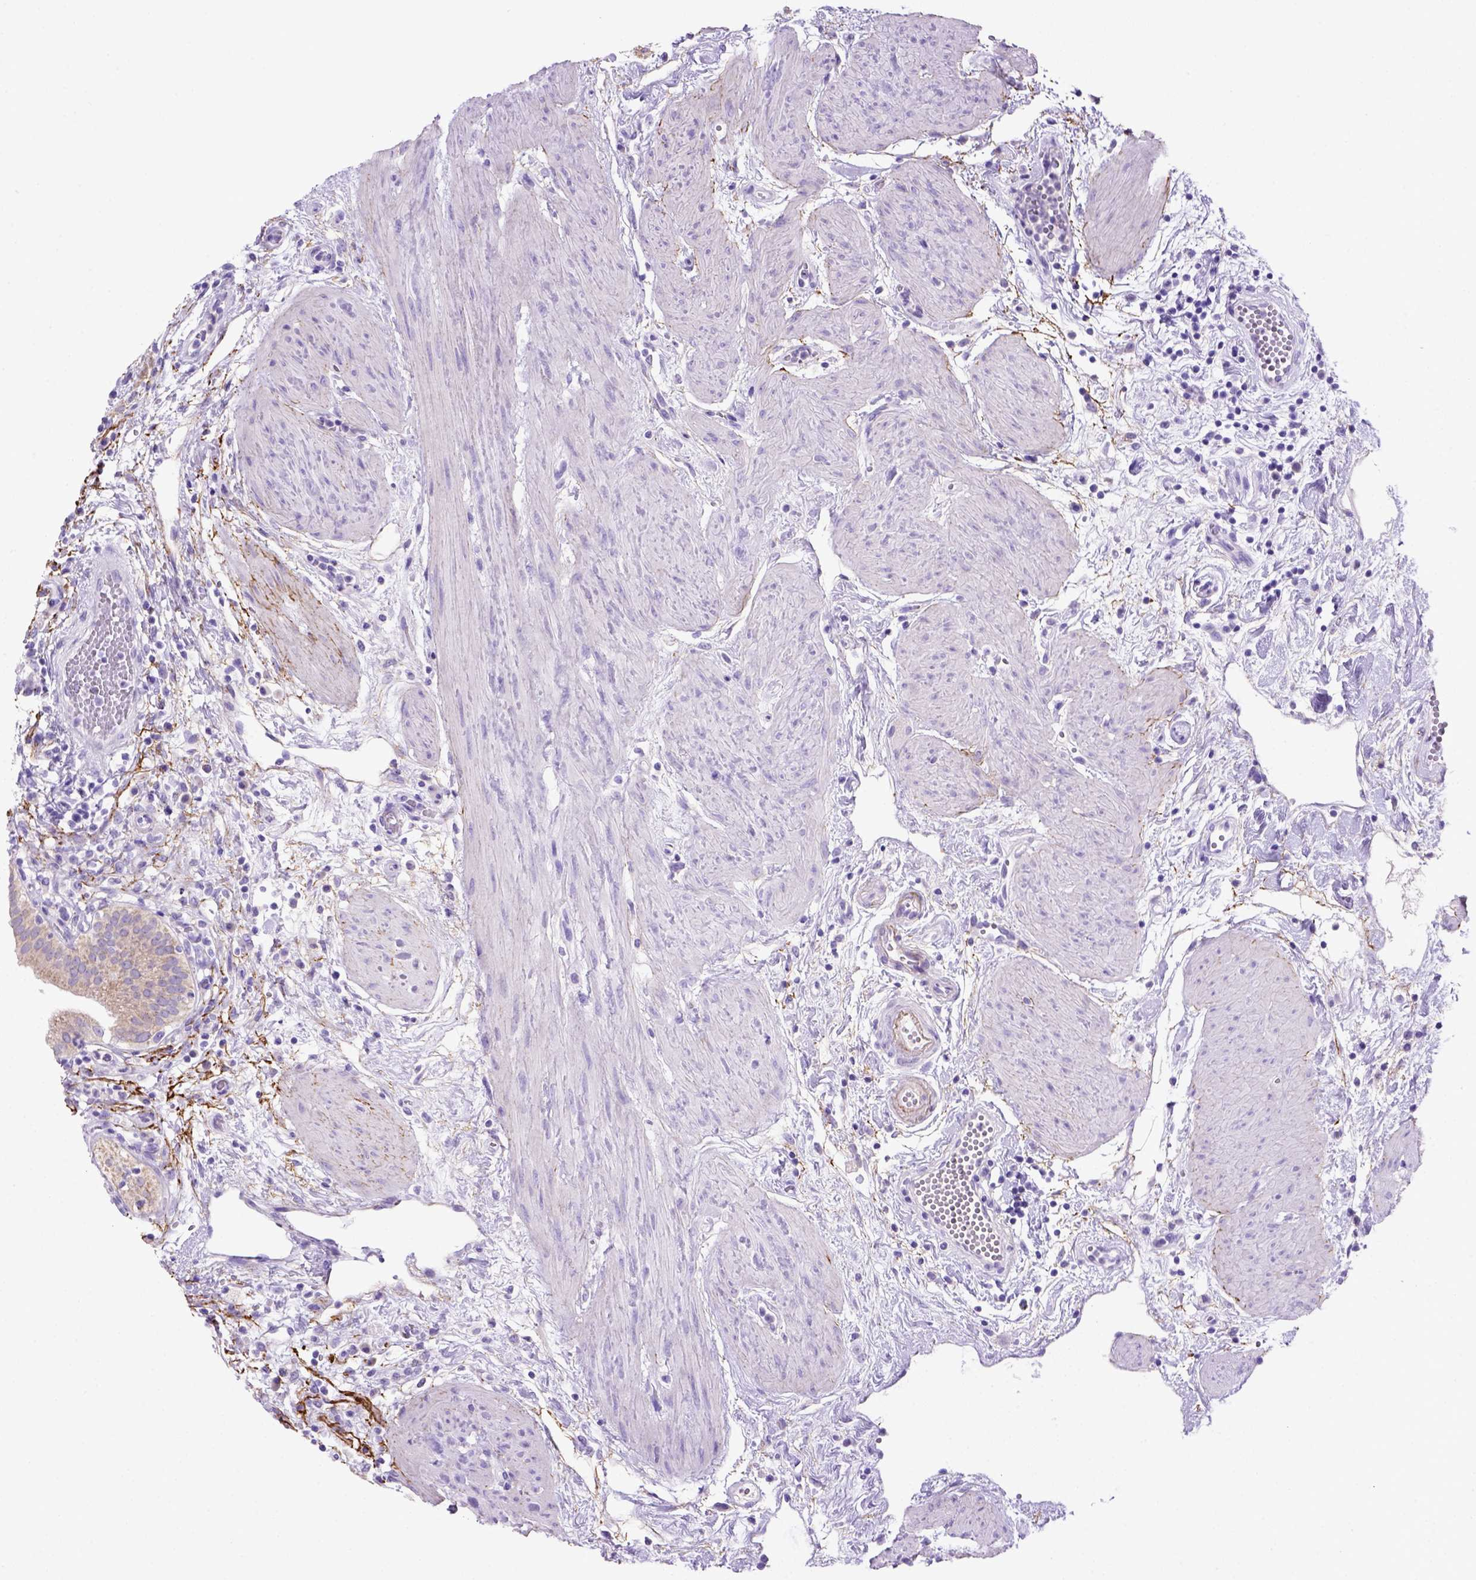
{"staining": {"intensity": "weak", "quantity": "25%-75%", "location": "cytoplasmic/membranous"}, "tissue": "gallbladder", "cell_type": "Glandular cells", "image_type": "normal", "snomed": [{"axis": "morphology", "description": "Normal tissue, NOS"}, {"axis": "topography", "description": "Gallbladder"}], "caption": "Weak cytoplasmic/membranous expression for a protein is present in approximately 25%-75% of glandular cells of benign gallbladder using immunohistochemistry.", "gene": "SIRPD", "patient": {"sex": "female", "age": 65}}